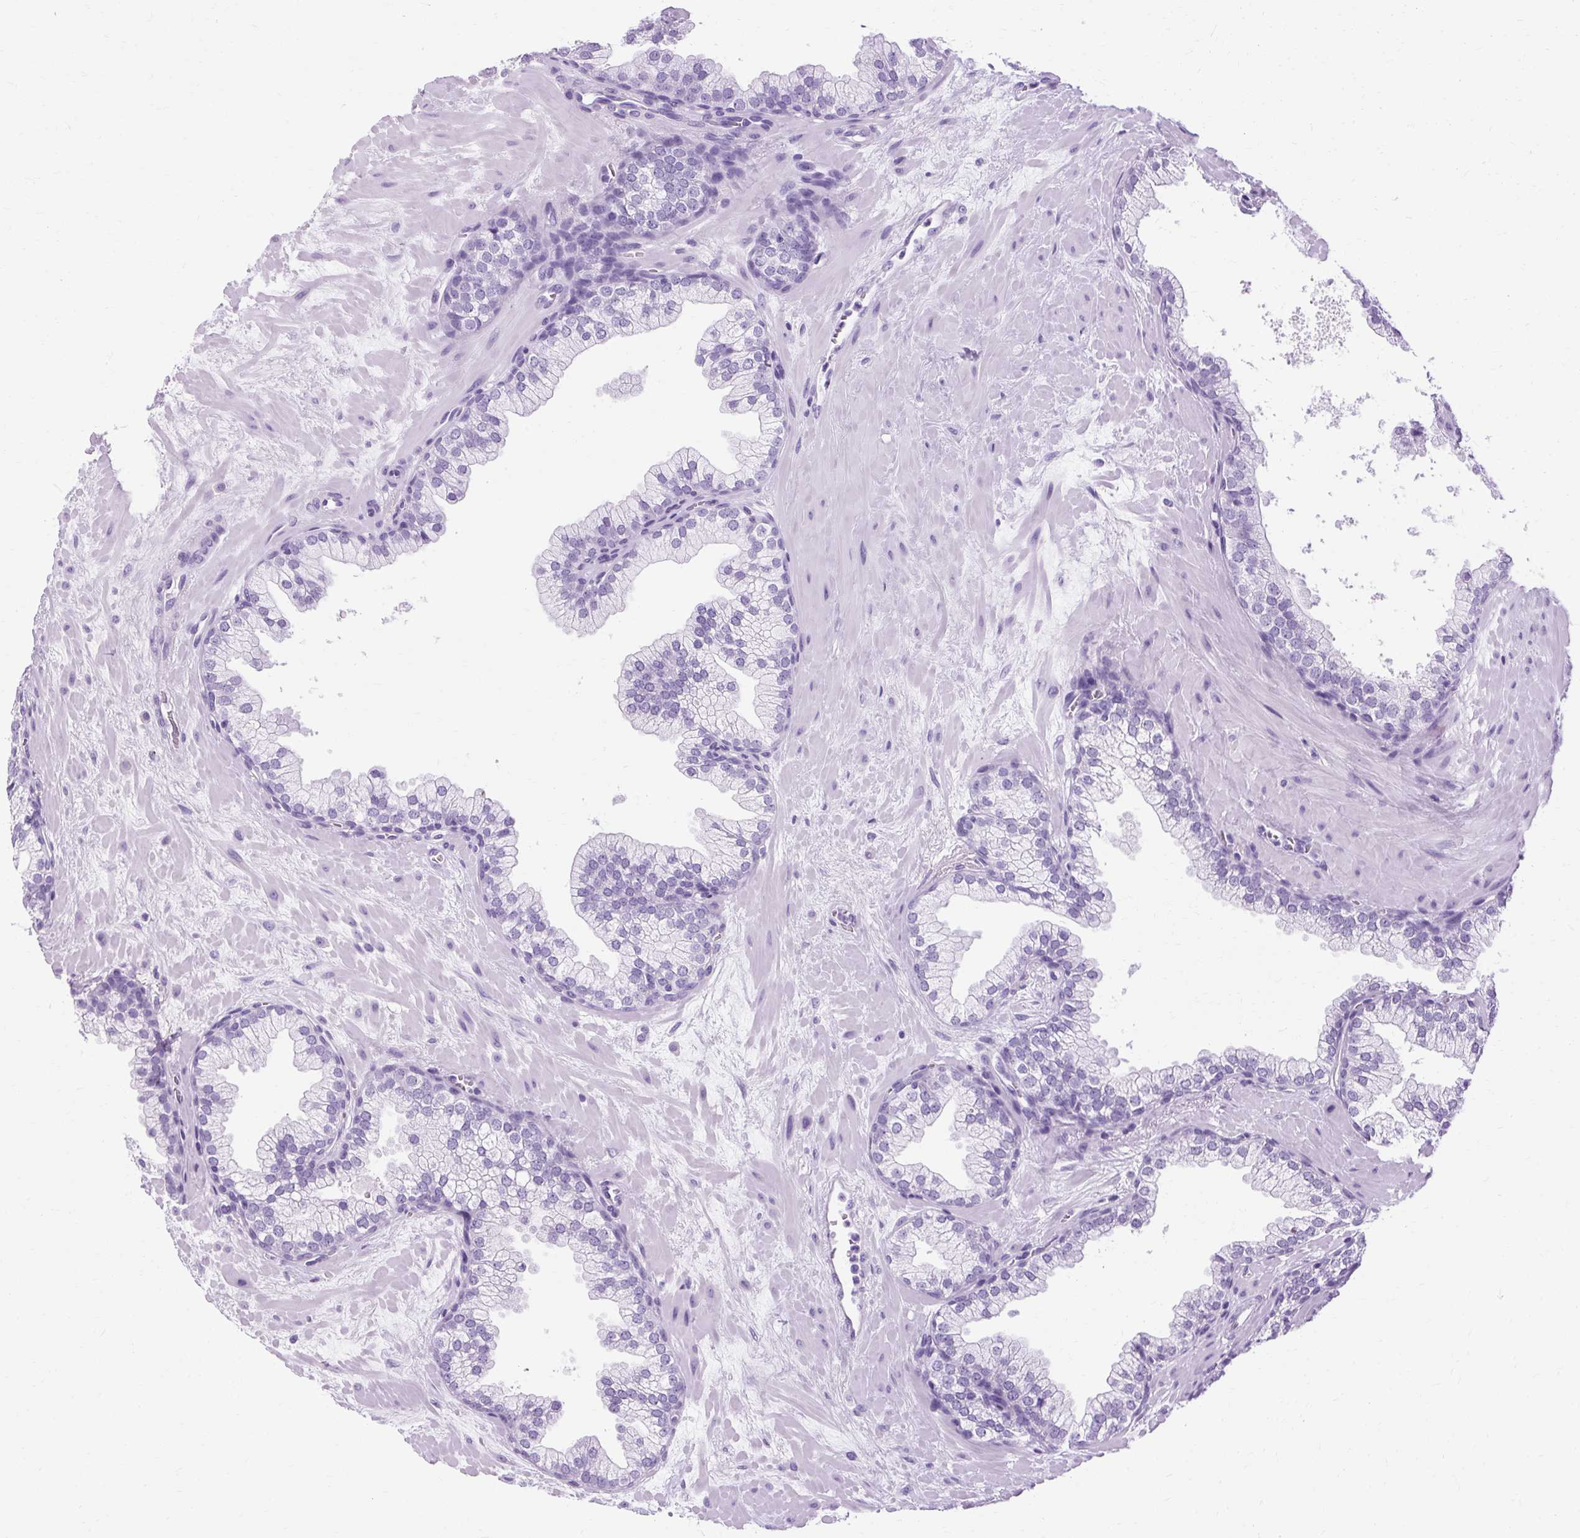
{"staining": {"intensity": "negative", "quantity": "none", "location": "none"}, "tissue": "prostate", "cell_type": "Glandular cells", "image_type": "normal", "snomed": [{"axis": "morphology", "description": "Normal tissue, NOS"}, {"axis": "topography", "description": "Prostate"}, {"axis": "topography", "description": "Peripheral nerve tissue"}], "caption": "High magnification brightfield microscopy of normal prostate stained with DAB (brown) and counterstained with hematoxylin (blue): glandular cells show no significant staining.", "gene": "B3GNT4", "patient": {"sex": "male", "age": 61}}